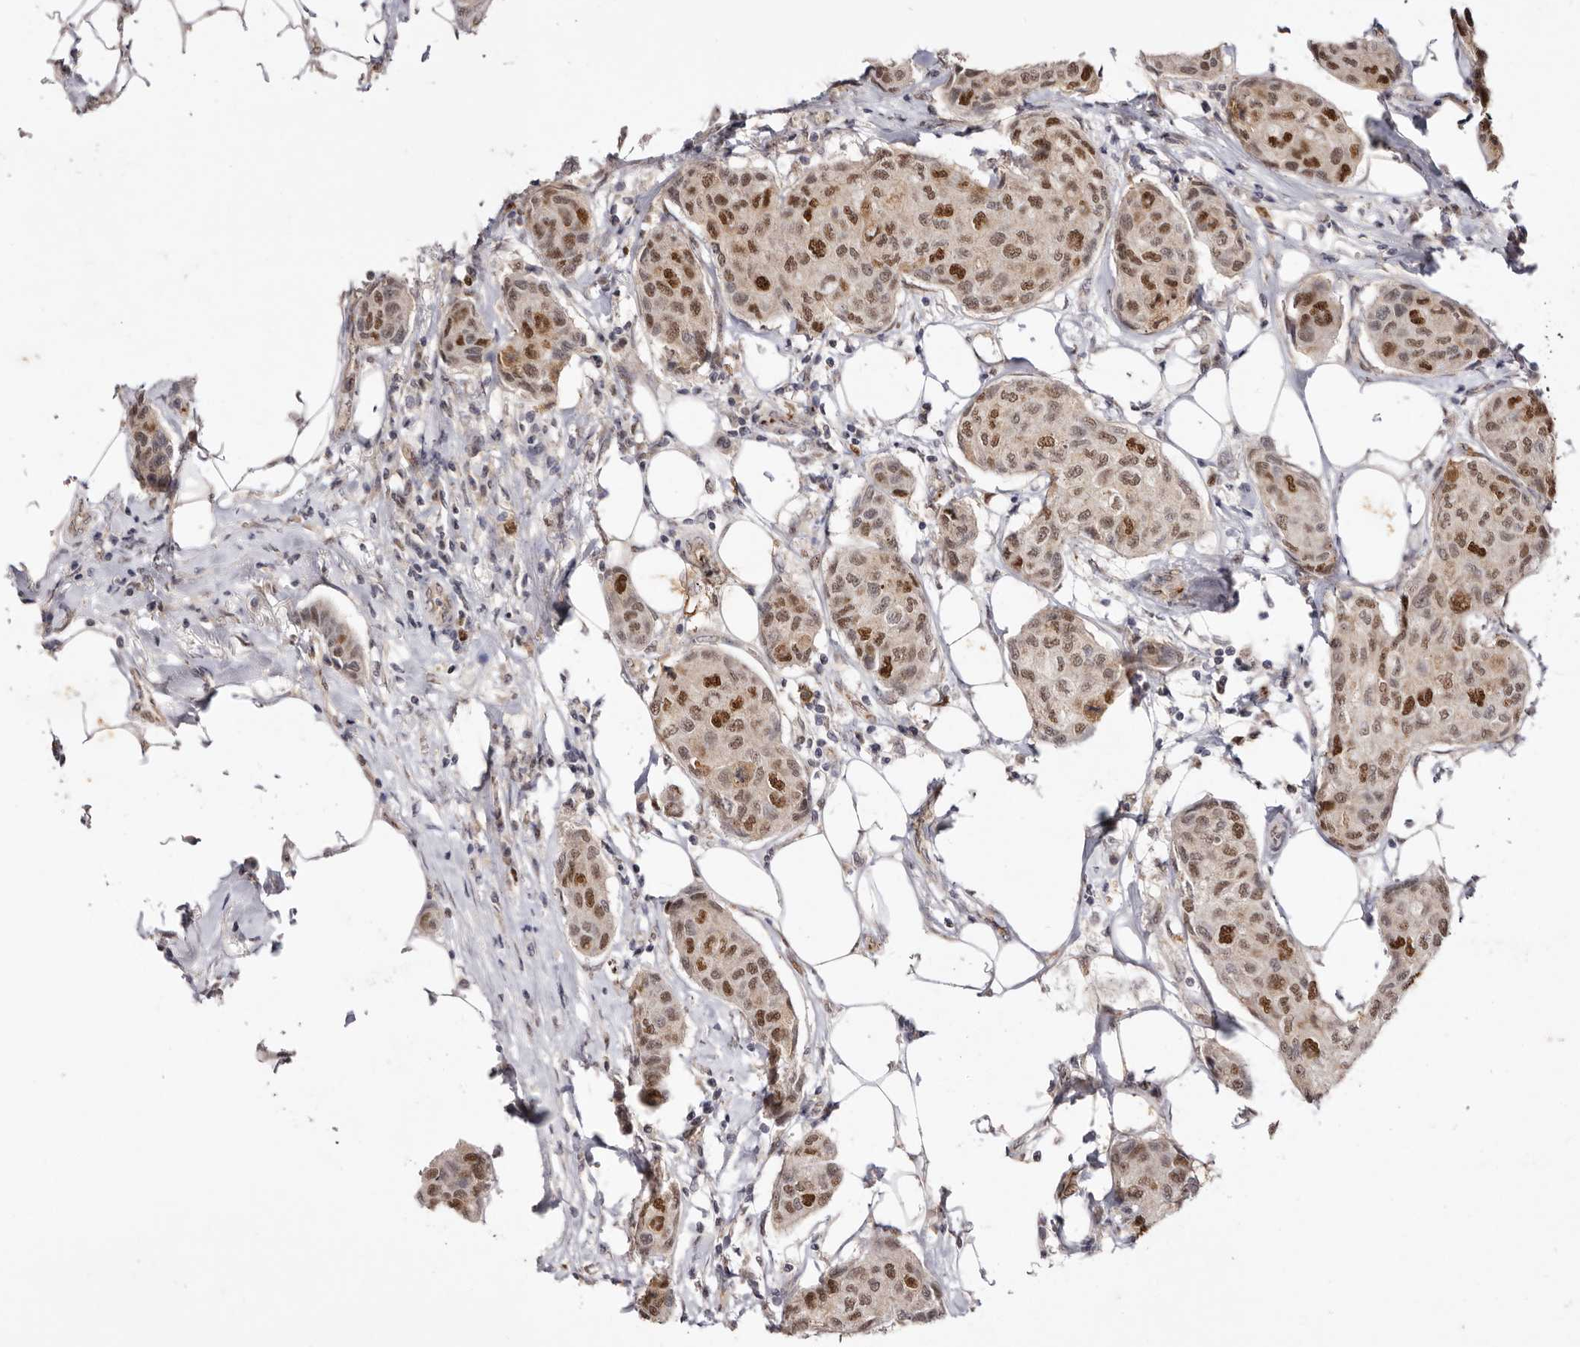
{"staining": {"intensity": "moderate", "quantity": ">75%", "location": "nuclear"}, "tissue": "breast cancer", "cell_type": "Tumor cells", "image_type": "cancer", "snomed": [{"axis": "morphology", "description": "Duct carcinoma"}, {"axis": "topography", "description": "Breast"}], "caption": "Immunohistochemistry (IHC) staining of breast intraductal carcinoma, which displays medium levels of moderate nuclear positivity in approximately >75% of tumor cells indicating moderate nuclear protein expression. The staining was performed using DAB (brown) for protein detection and nuclei were counterstained in hematoxylin (blue).", "gene": "NOTCH1", "patient": {"sex": "female", "age": 80}}